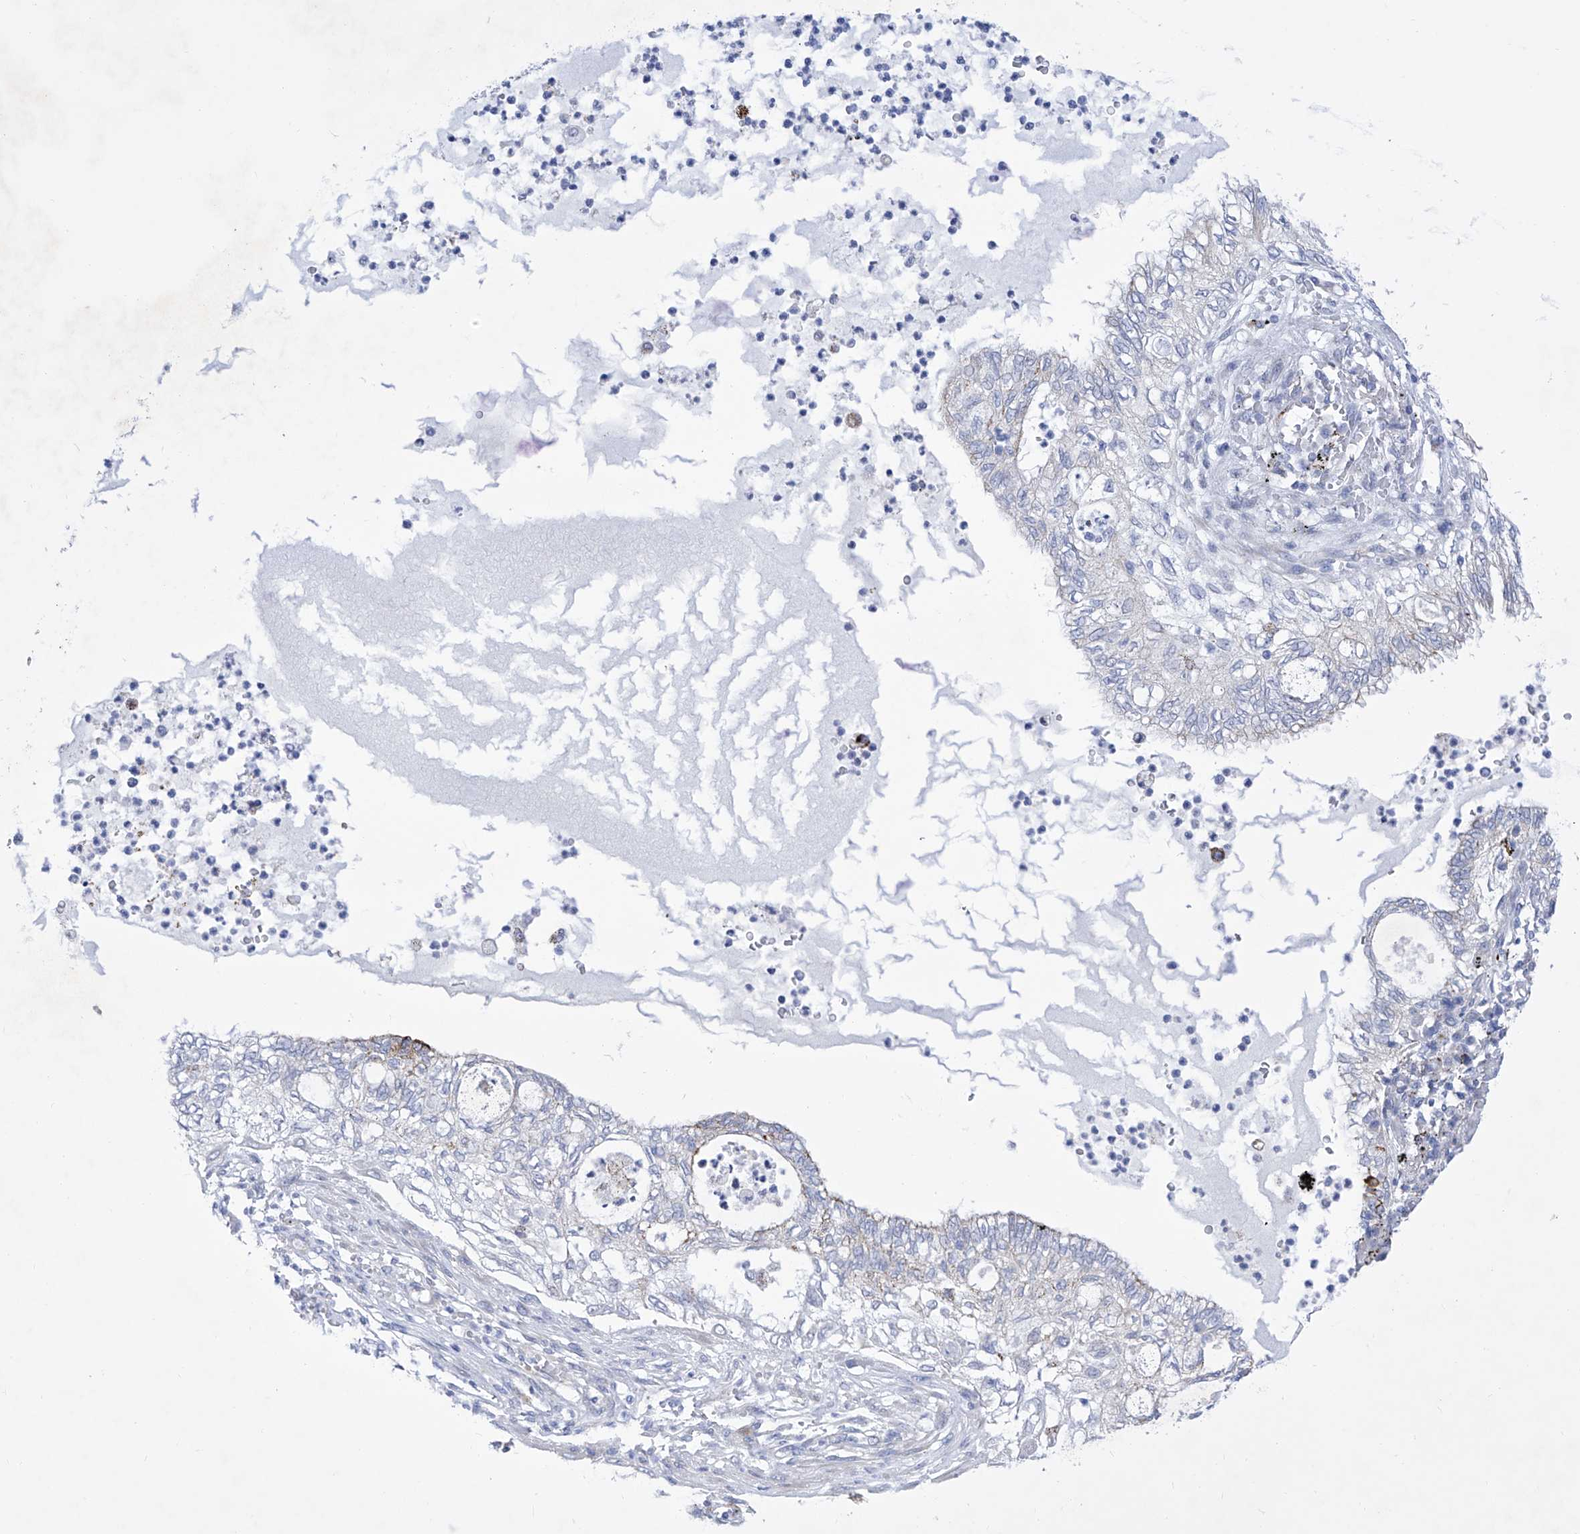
{"staining": {"intensity": "negative", "quantity": "none", "location": "none"}, "tissue": "lung cancer", "cell_type": "Tumor cells", "image_type": "cancer", "snomed": [{"axis": "morphology", "description": "Adenocarcinoma, NOS"}, {"axis": "topography", "description": "Lung"}], "caption": "IHC of lung adenocarcinoma reveals no positivity in tumor cells.", "gene": "C1orf87", "patient": {"sex": "female", "age": 70}}